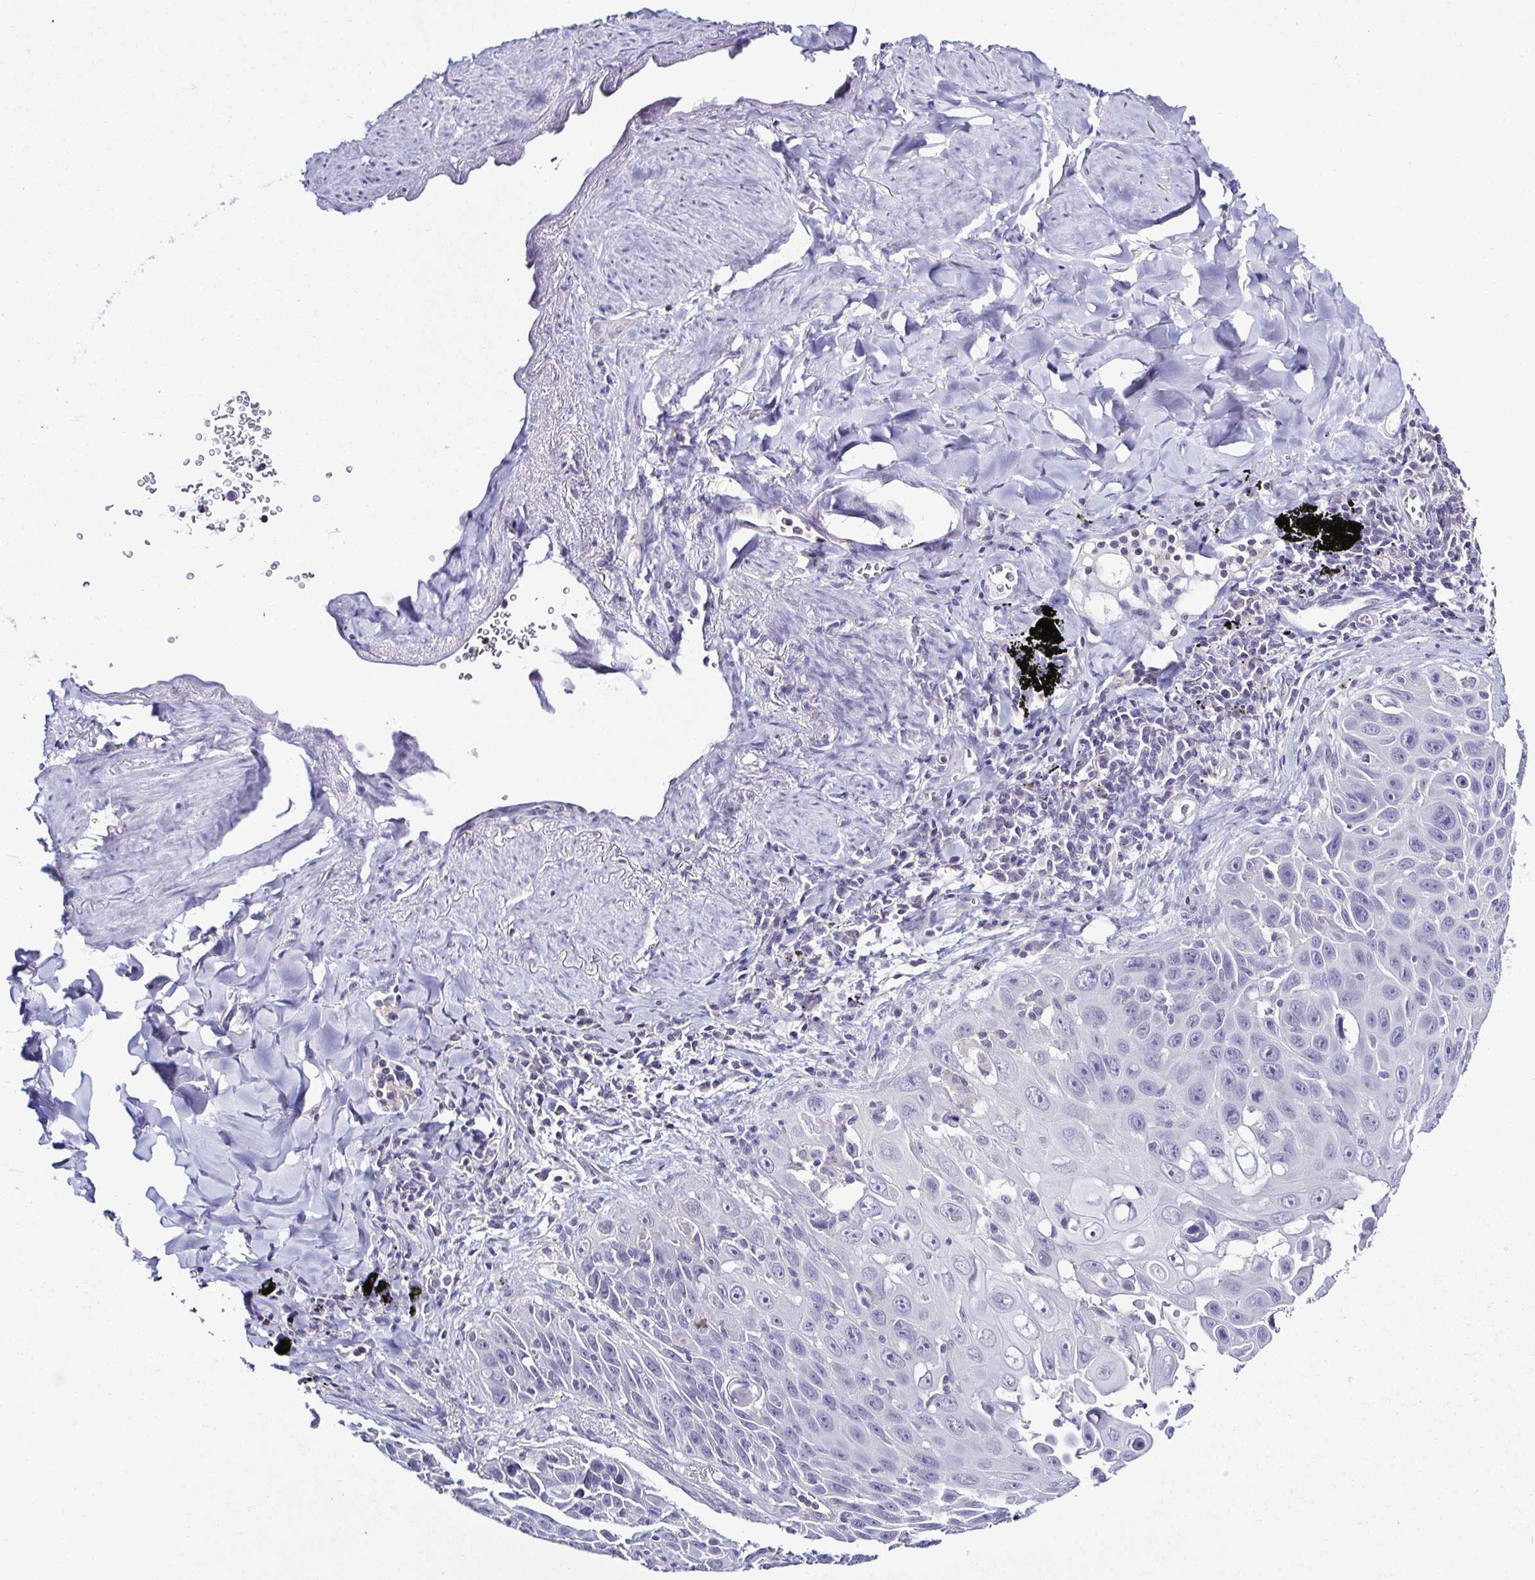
{"staining": {"intensity": "negative", "quantity": "none", "location": "none"}, "tissue": "lung cancer", "cell_type": "Tumor cells", "image_type": "cancer", "snomed": [{"axis": "morphology", "description": "Squamous cell carcinoma, NOS"}, {"axis": "morphology", "description": "Squamous cell carcinoma, metastatic, NOS"}, {"axis": "topography", "description": "Lymph node"}, {"axis": "topography", "description": "Lung"}], "caption": "Tumor cells are negative for protein expression in human lung cancer.", "gene": "TNNT2", "patient": {"sex": "female", "age": 62}}